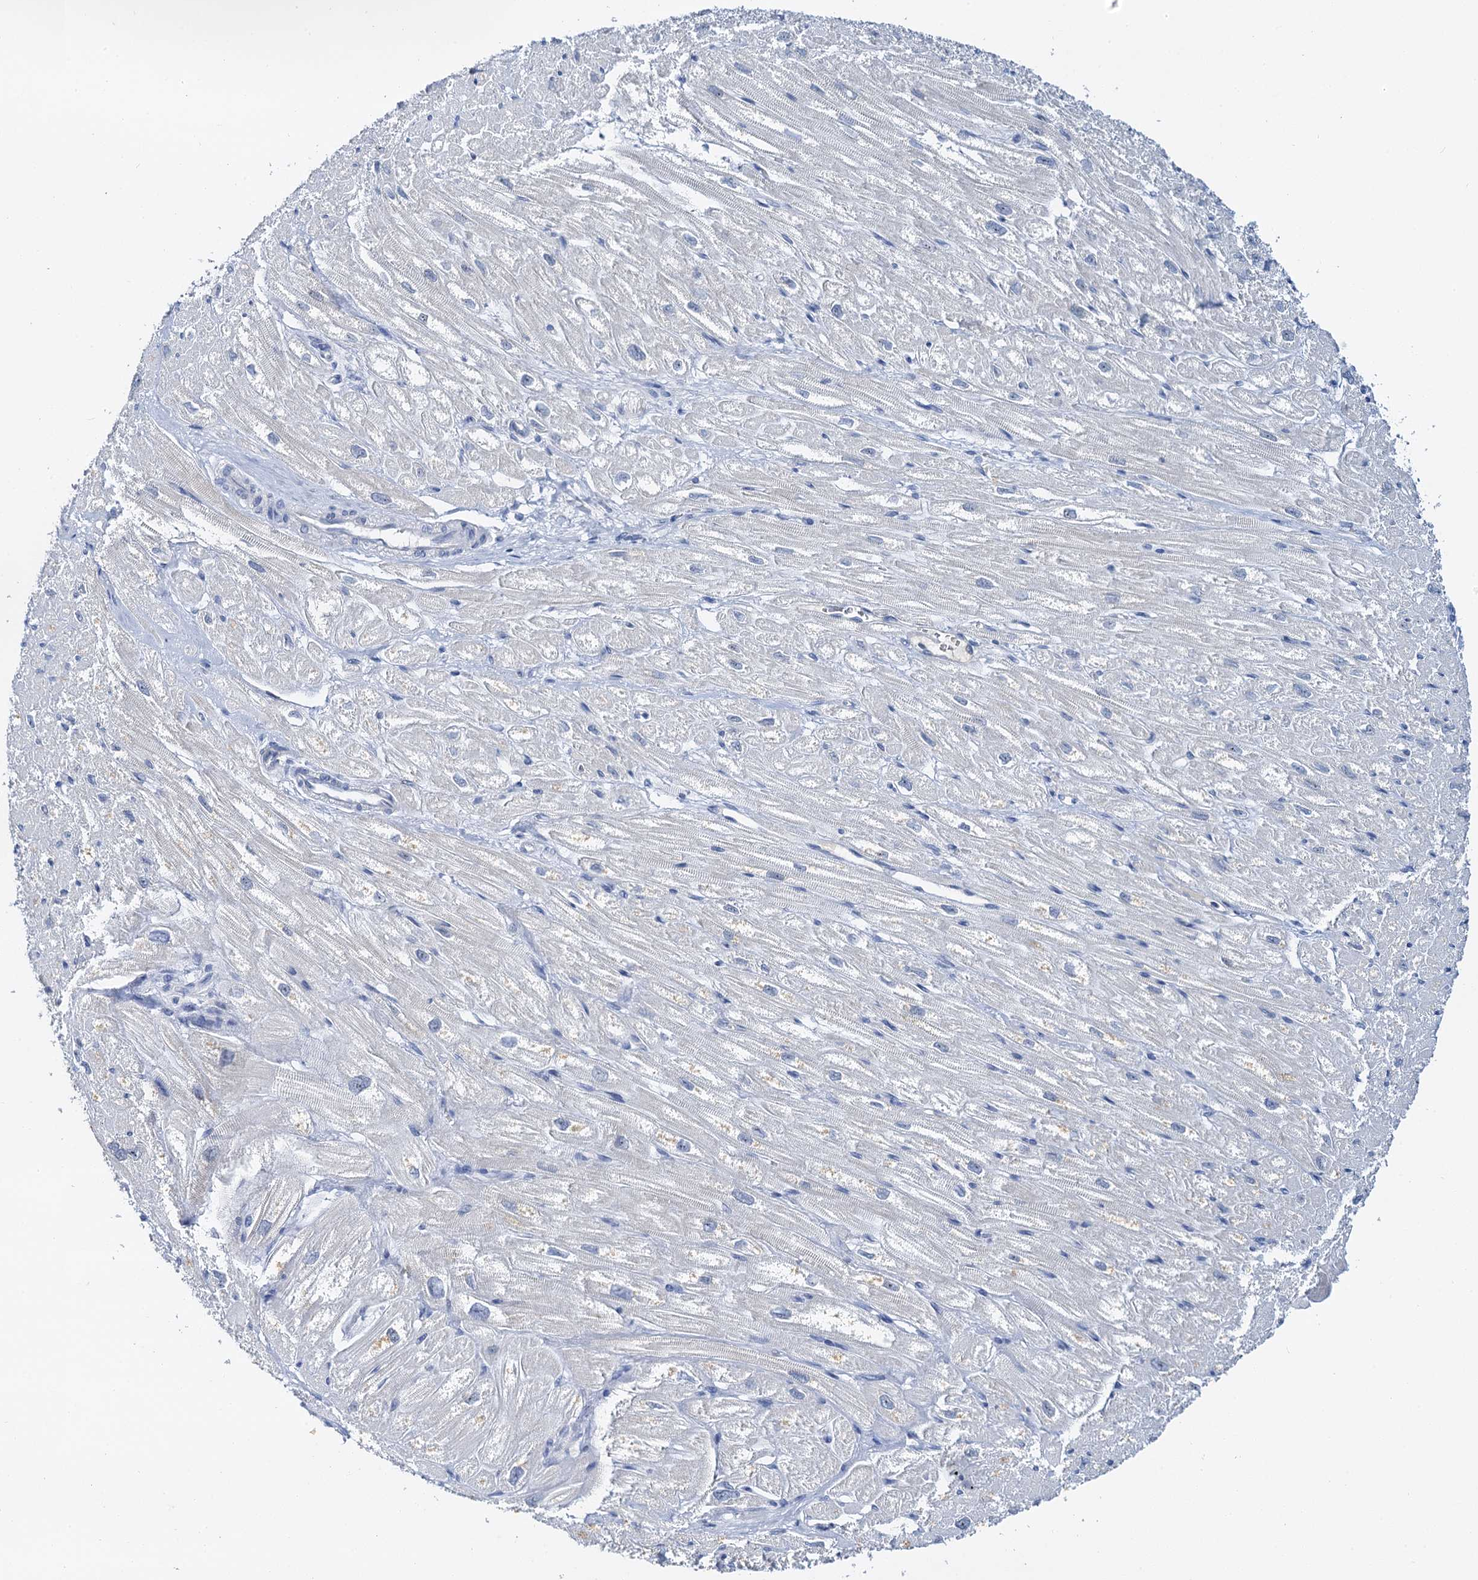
{"staining": {"intensity": "moderate", "quantity": "25%-75%", "location": "cytoplasmic/membranous"}, "tissue": "heart muscle", "cell_type": "Cardiomyocytes", "image_type": "normal", "snomed": [{"axis": "morphology", "description": "Normal tissue, NOS"}, {"axis": "topography", "description": "Heart"}], "caption": "Cardiomyocytes exhibit moderate cytoplasmic/membranous staining in approximately 25%-75% of cells in normal heart muscle.", "gene": "NOP2", "patient": {"sex": "male", "age": 50}}